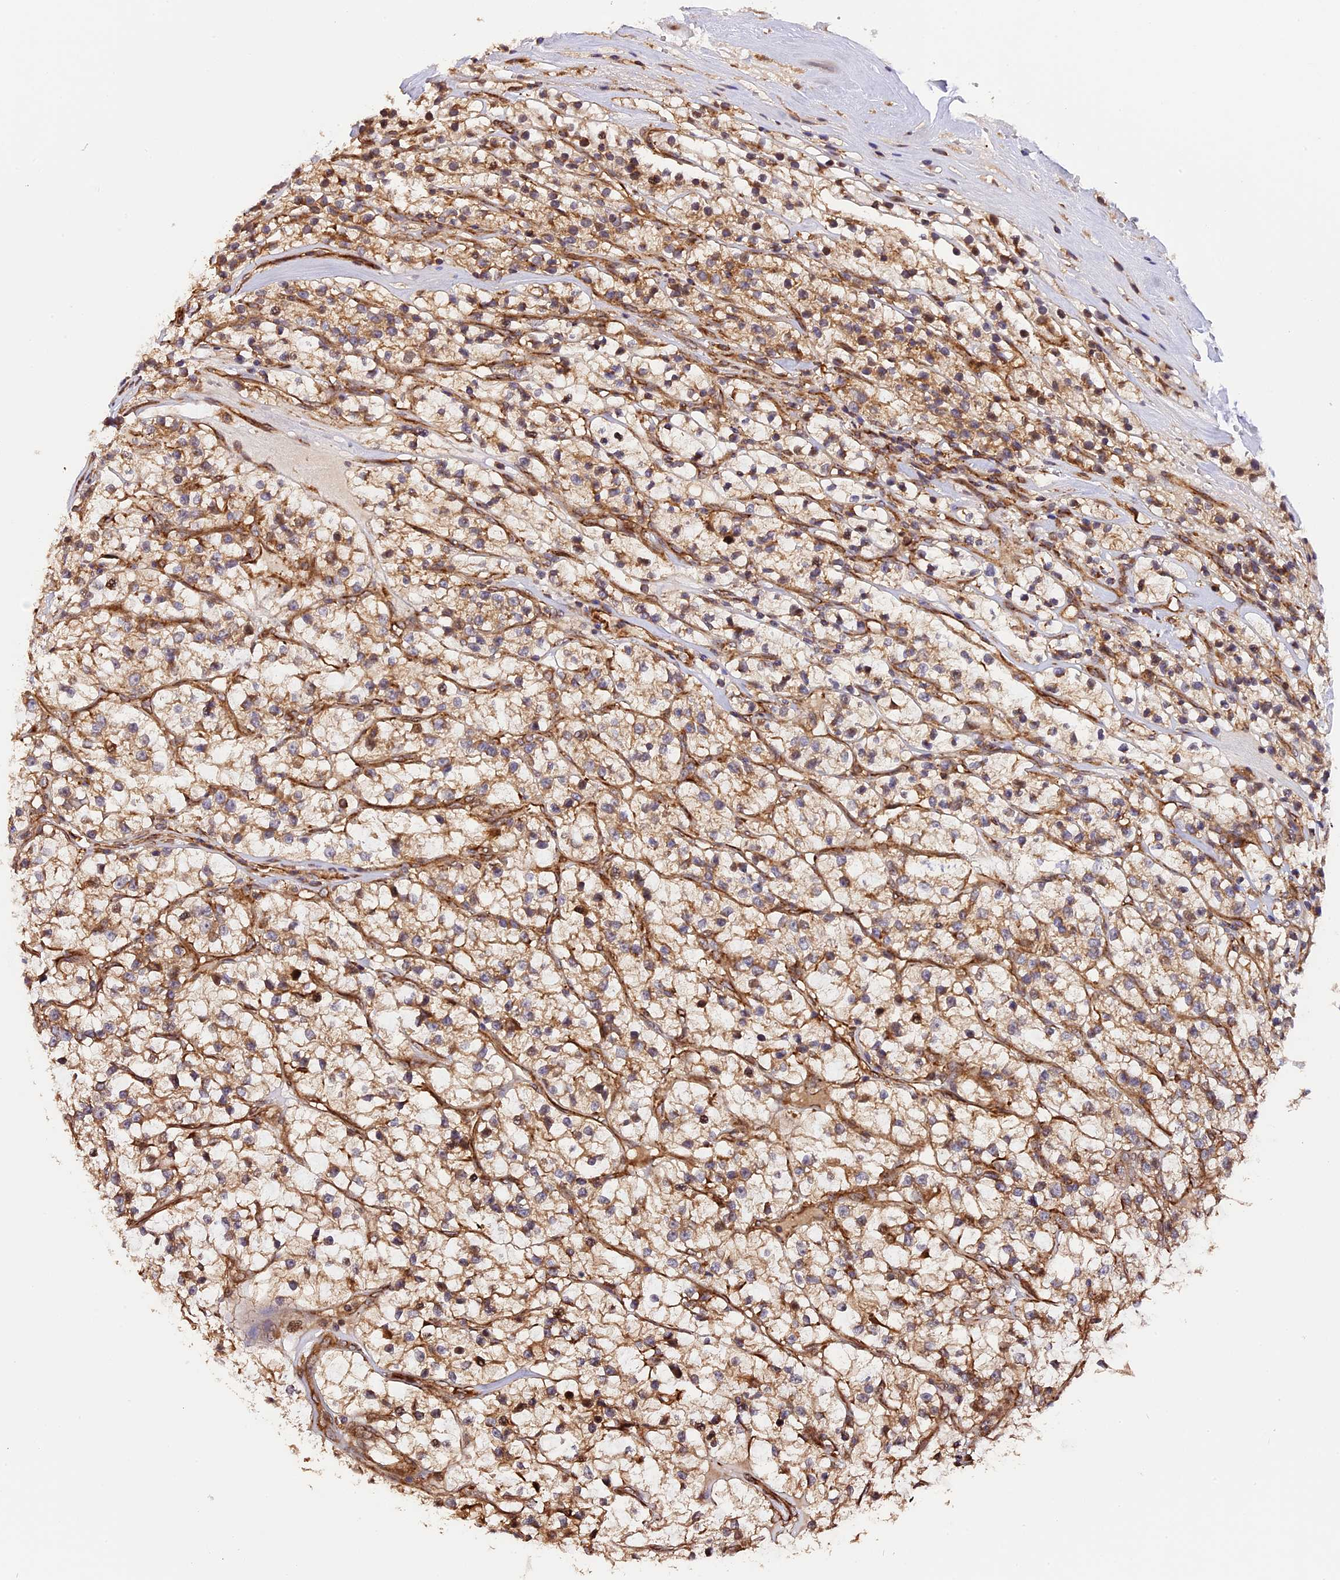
{"staining": {"intensity": "moderate", "quantity": ">75%", "location": "cytoplasmic/membranous"}, "tissue": "renal cancer", "cell_type": "Tumor cells", "image_type": "cancer", "snomed": [{"axis": "morphology", "description": "Adenocarcinoma, NOS"}, {"axis": "topography", "description": "Kidney"}], "caption": "IHC (DAB) staining of renal adenocarcinoma demonstrates moderate cytoplasmic/membranous protein expression in about >75% of tumor cells.", "gene": "HERPUD1", "patient": {"sex": "female", "age": 57}}